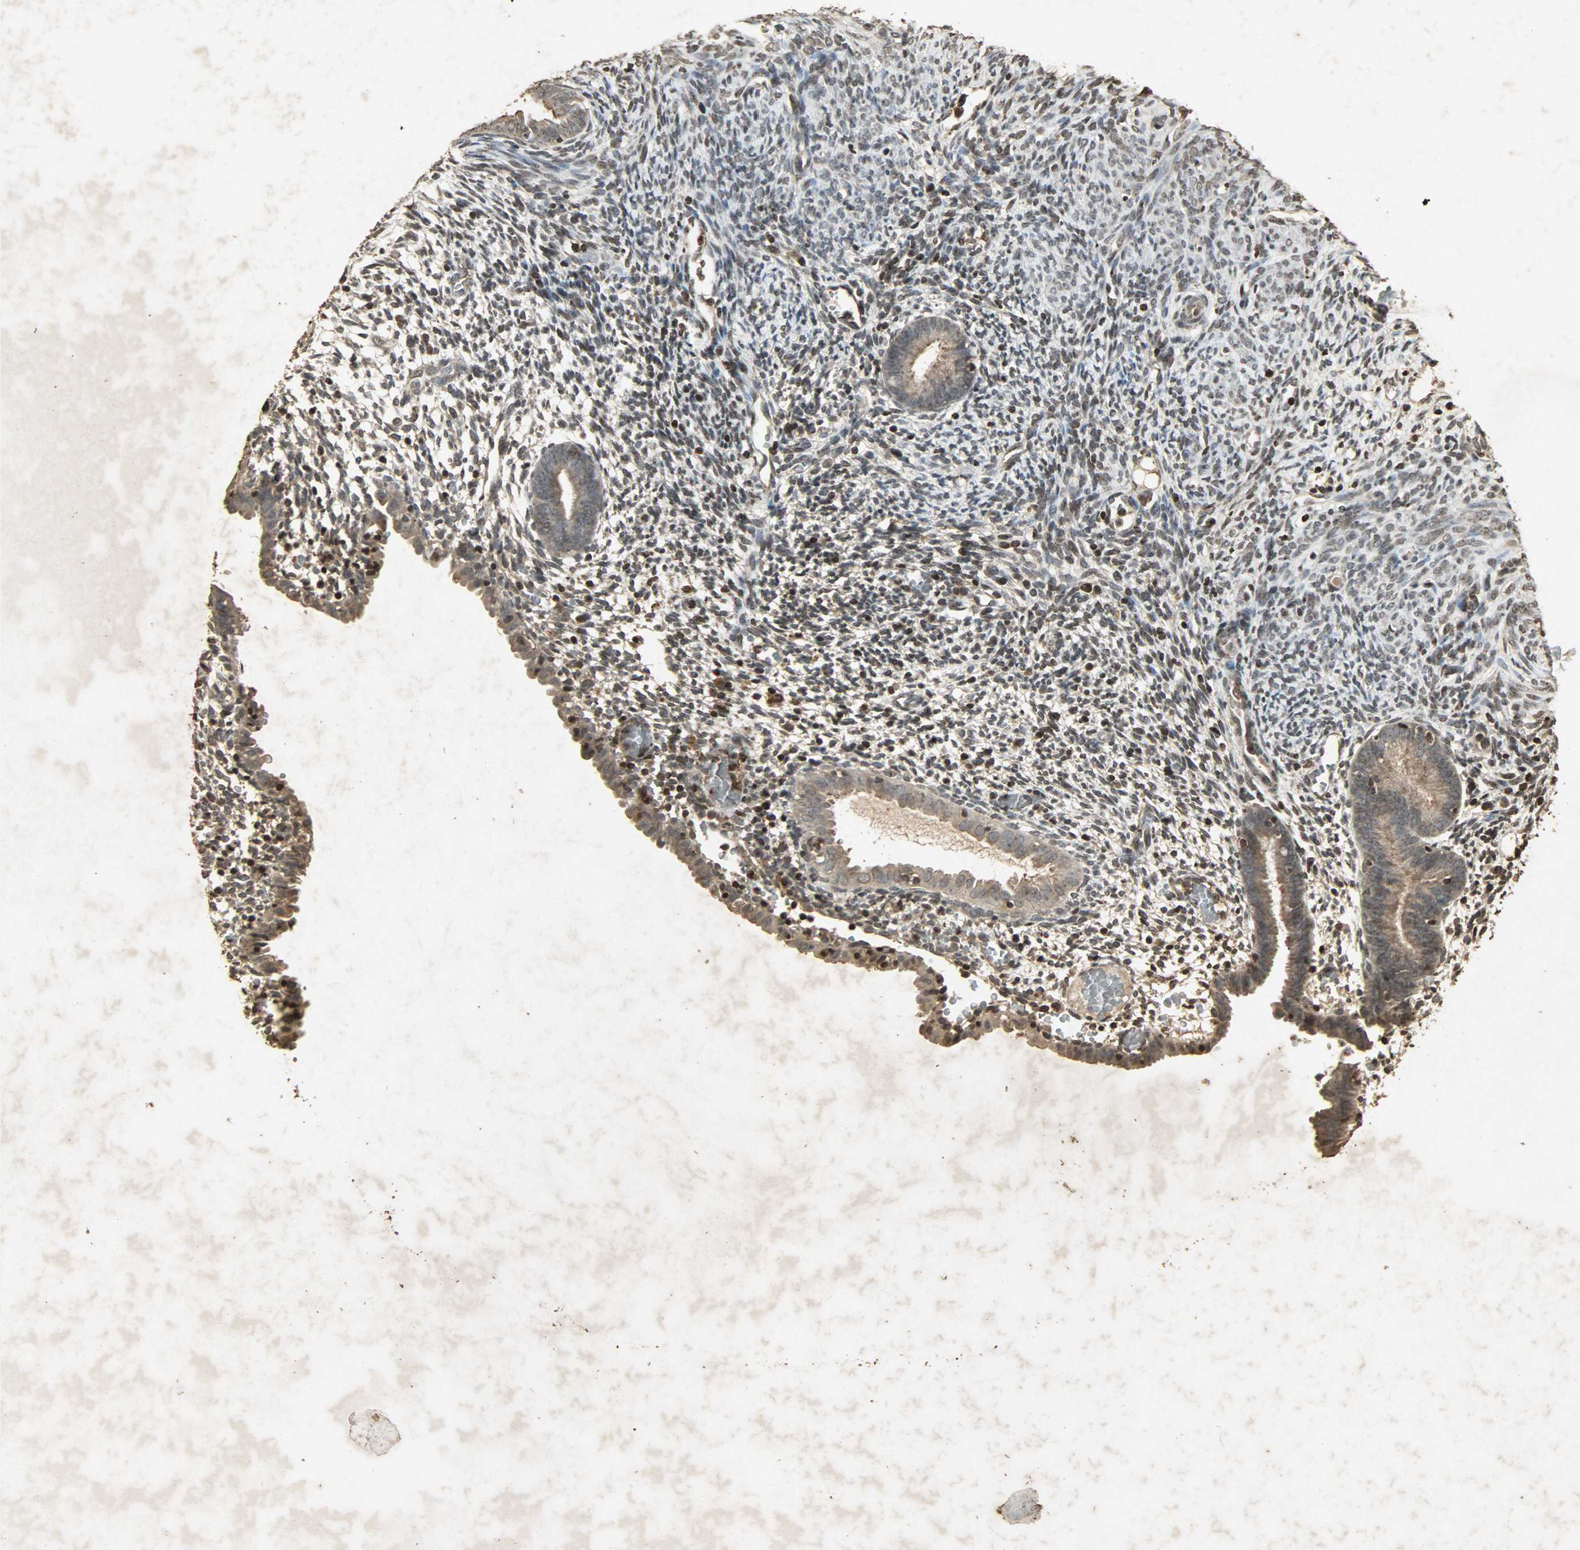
{"staining": {"intensity": "strong", "quantity": "25%-75%", "location": "nuclear"}, "tissue": "endometrium", "cell_type": "Cells in endometrial stroma", "image_type": "normal", "snomed": [{"axis": "morphology", "description": "Normal tissue, NOS"}, {"axis": "morphology", "description": "Atrophy, NOS"}, {"axis": "topography", "description": "Uterus"}, {"axis": "topography", "description": "Endometrium"}], "caption": "A high amount of strong nuclear expression is identified in about 25%-75% of cells in endometrial stroma in unremarkable endometrium. (Brightfield microscopy of DAB IHC at high magnification).", "gene": "PPP3R1", "patient": {"sex": "female", "age": 68}}